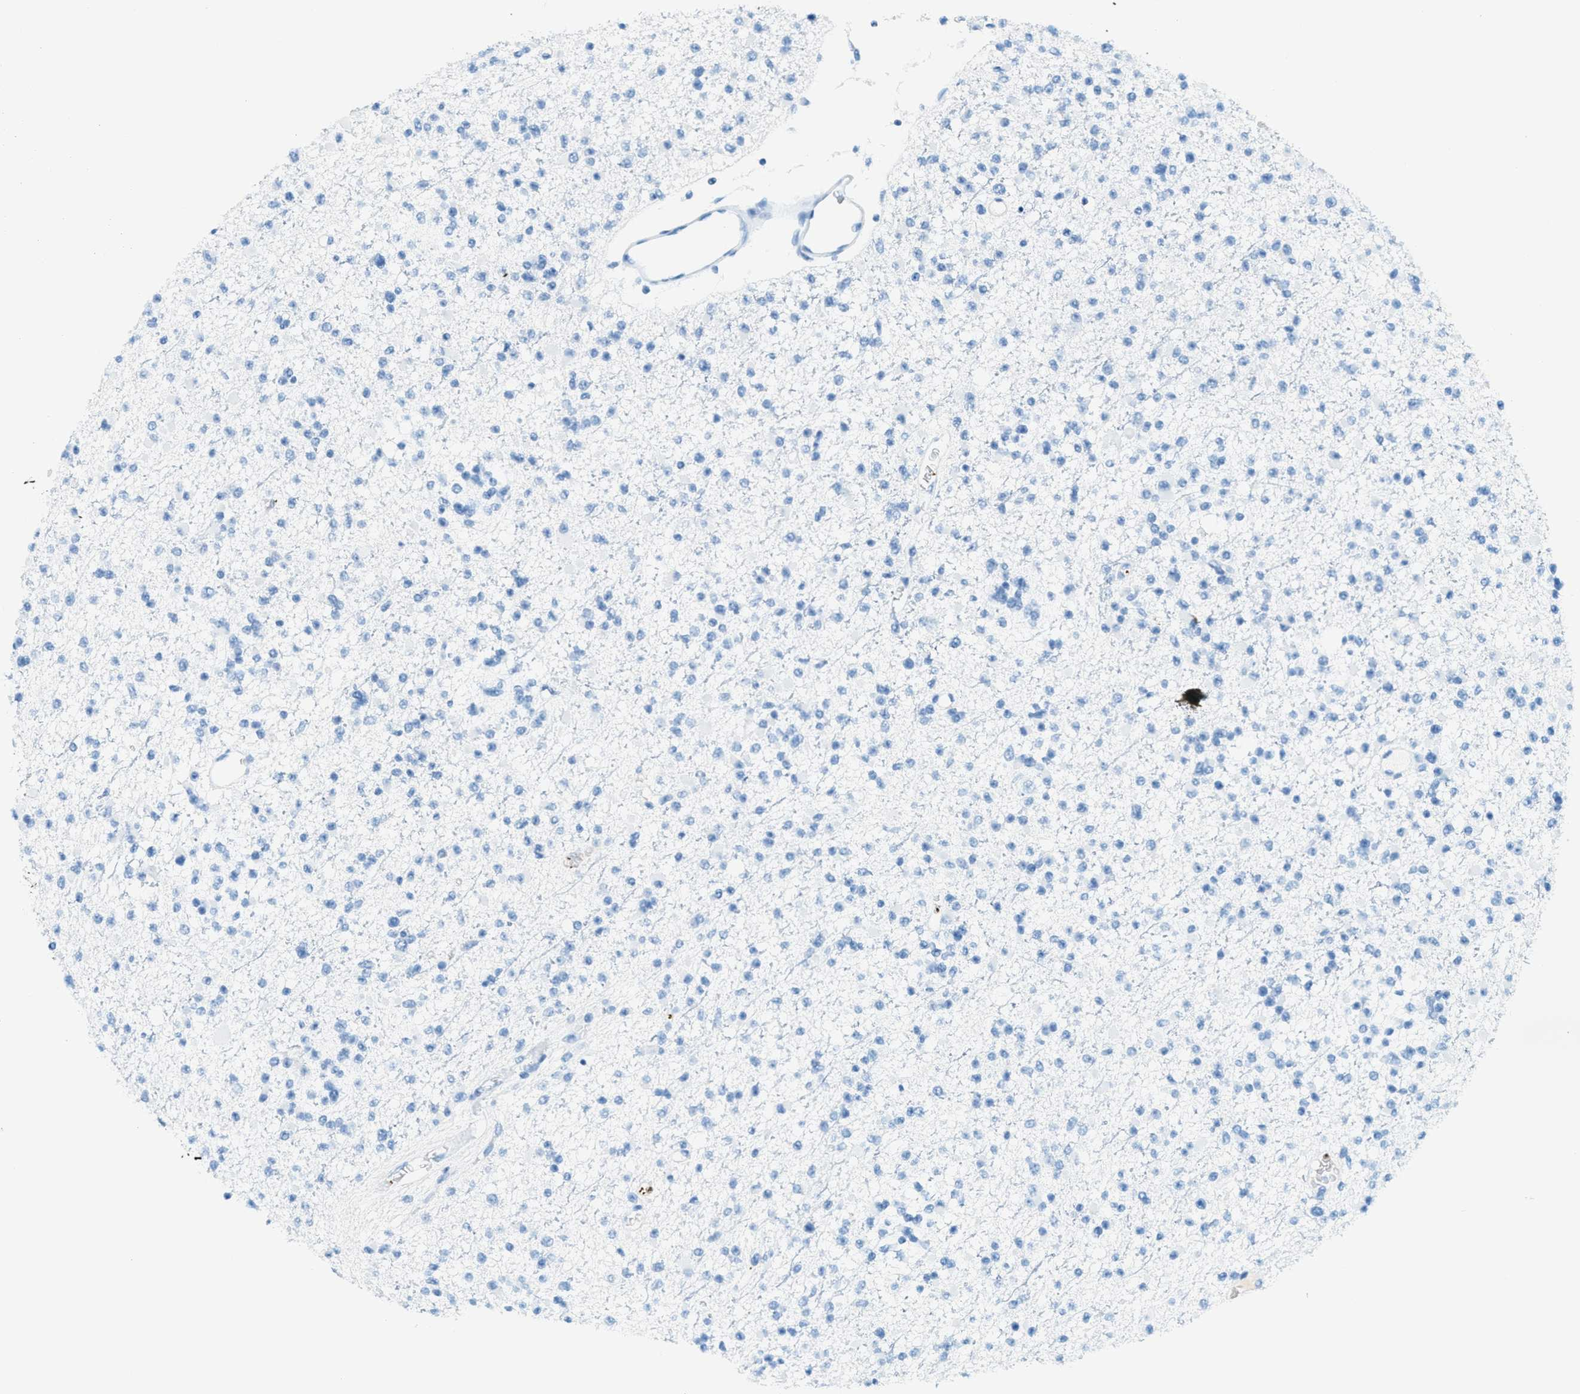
{"staining": {"intensity": "negative", "quantity": "none", "location": "none"}, "tissue": "glioma", "cell_type": "Tumor cells", "image_type": "cancer", "snomed": [{"axis": "morphology", "description": "Glioma, malignant, Low grade"}, {"axis": "topography", "description": "Brain"}], "caption": "This is an IHC micrograph of glioma. There is no positivity in tumor cells.", "gene": "PPBP", "patient": {"sex": "female", "age": 22}}